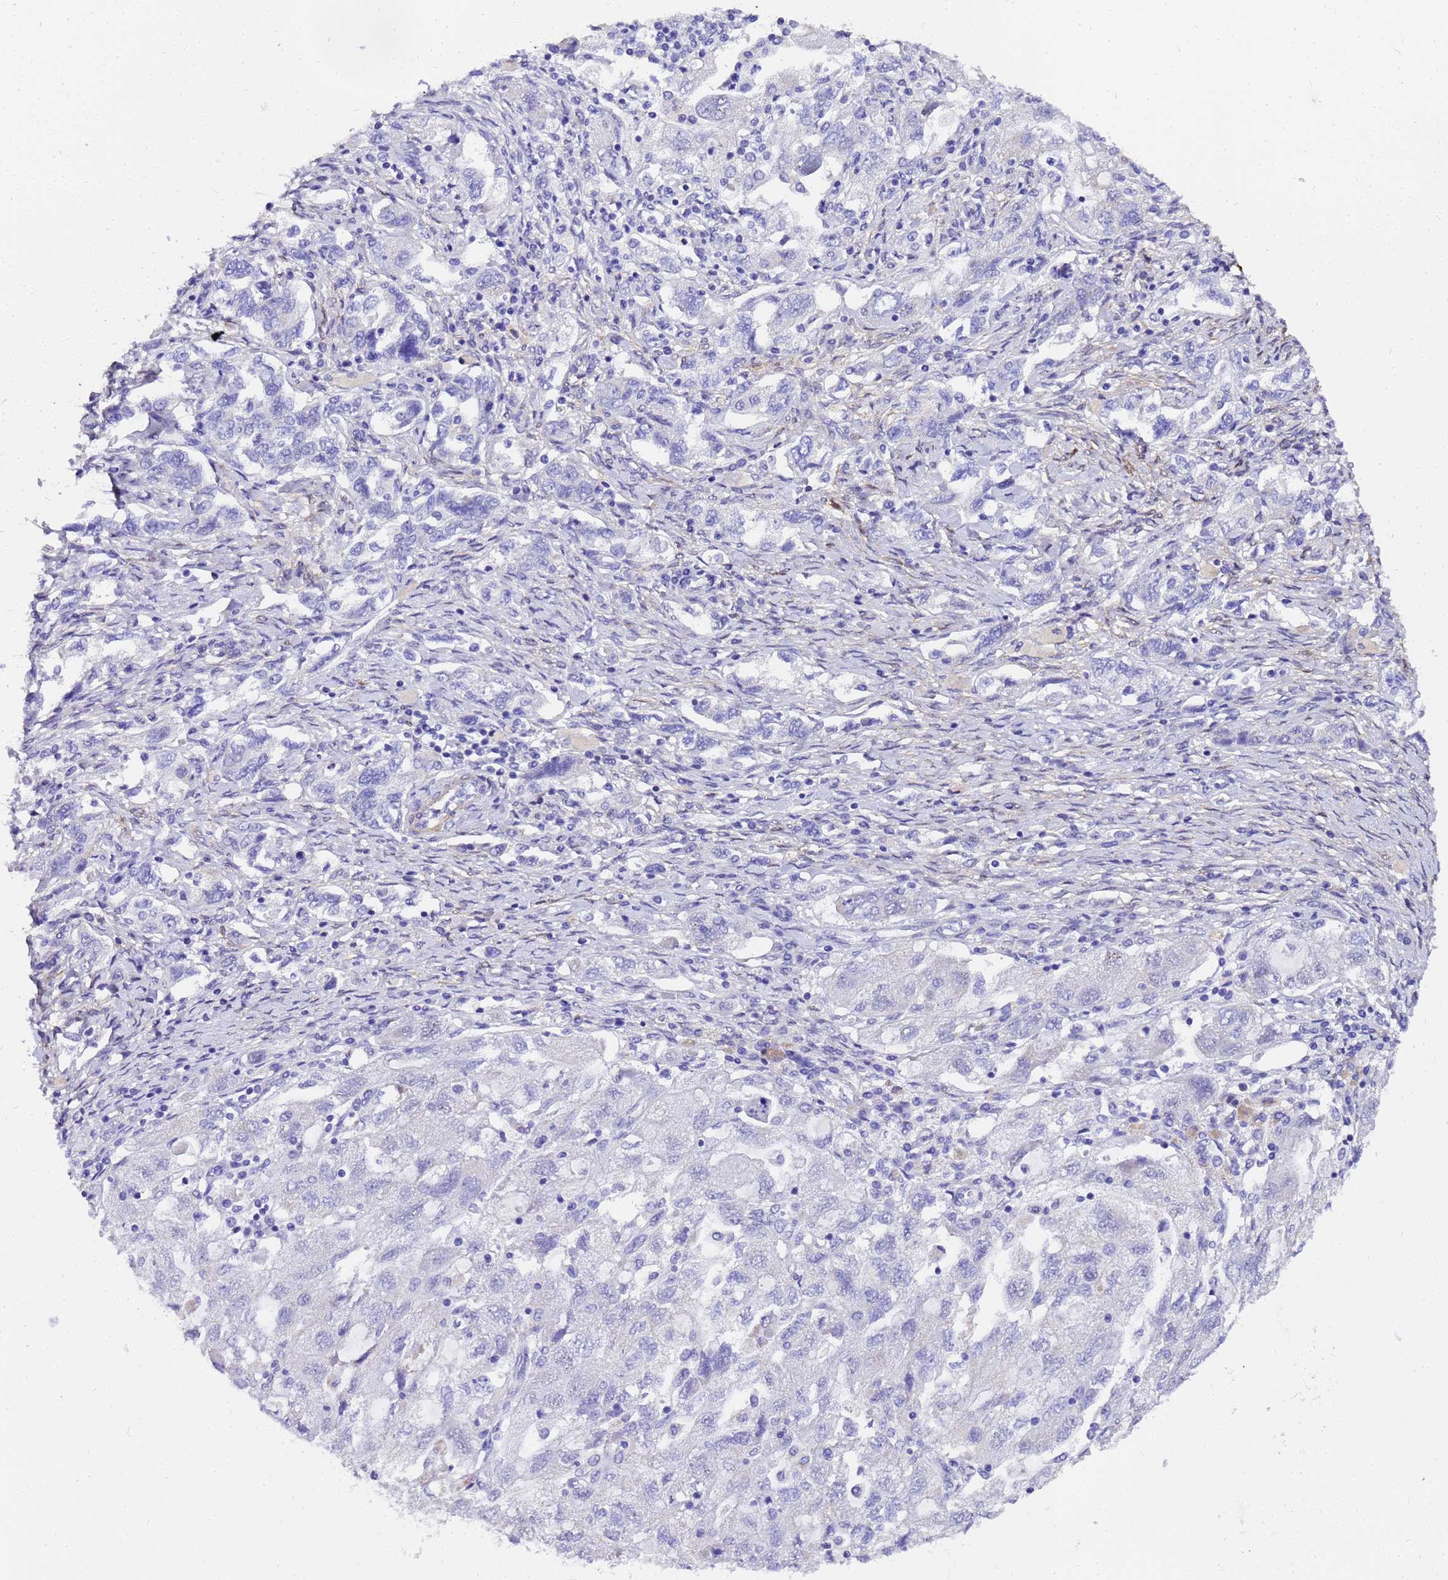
{"staining": {"intensity": "negative", "quantity": "none", "location": "none"}, "tissue": "ovarian cancer", "cell_type": "Tumor cells", "image_type": "cancer", "snomed": [{"axis": "morphology", "description": "Carcinoma, NOS"}, {"axis": "morphology", "description": "Cystadenocarcinoma, serous, NOS"}, {"axis": "topography", "description": "Ovary"}], "caption": "Carcinoma (ovarian) stained for a protein using immunohistochemistry exhibits no expression tumor cells.", "gene": "HSPB6", "patient": {"sex": "female", "age": 69}}